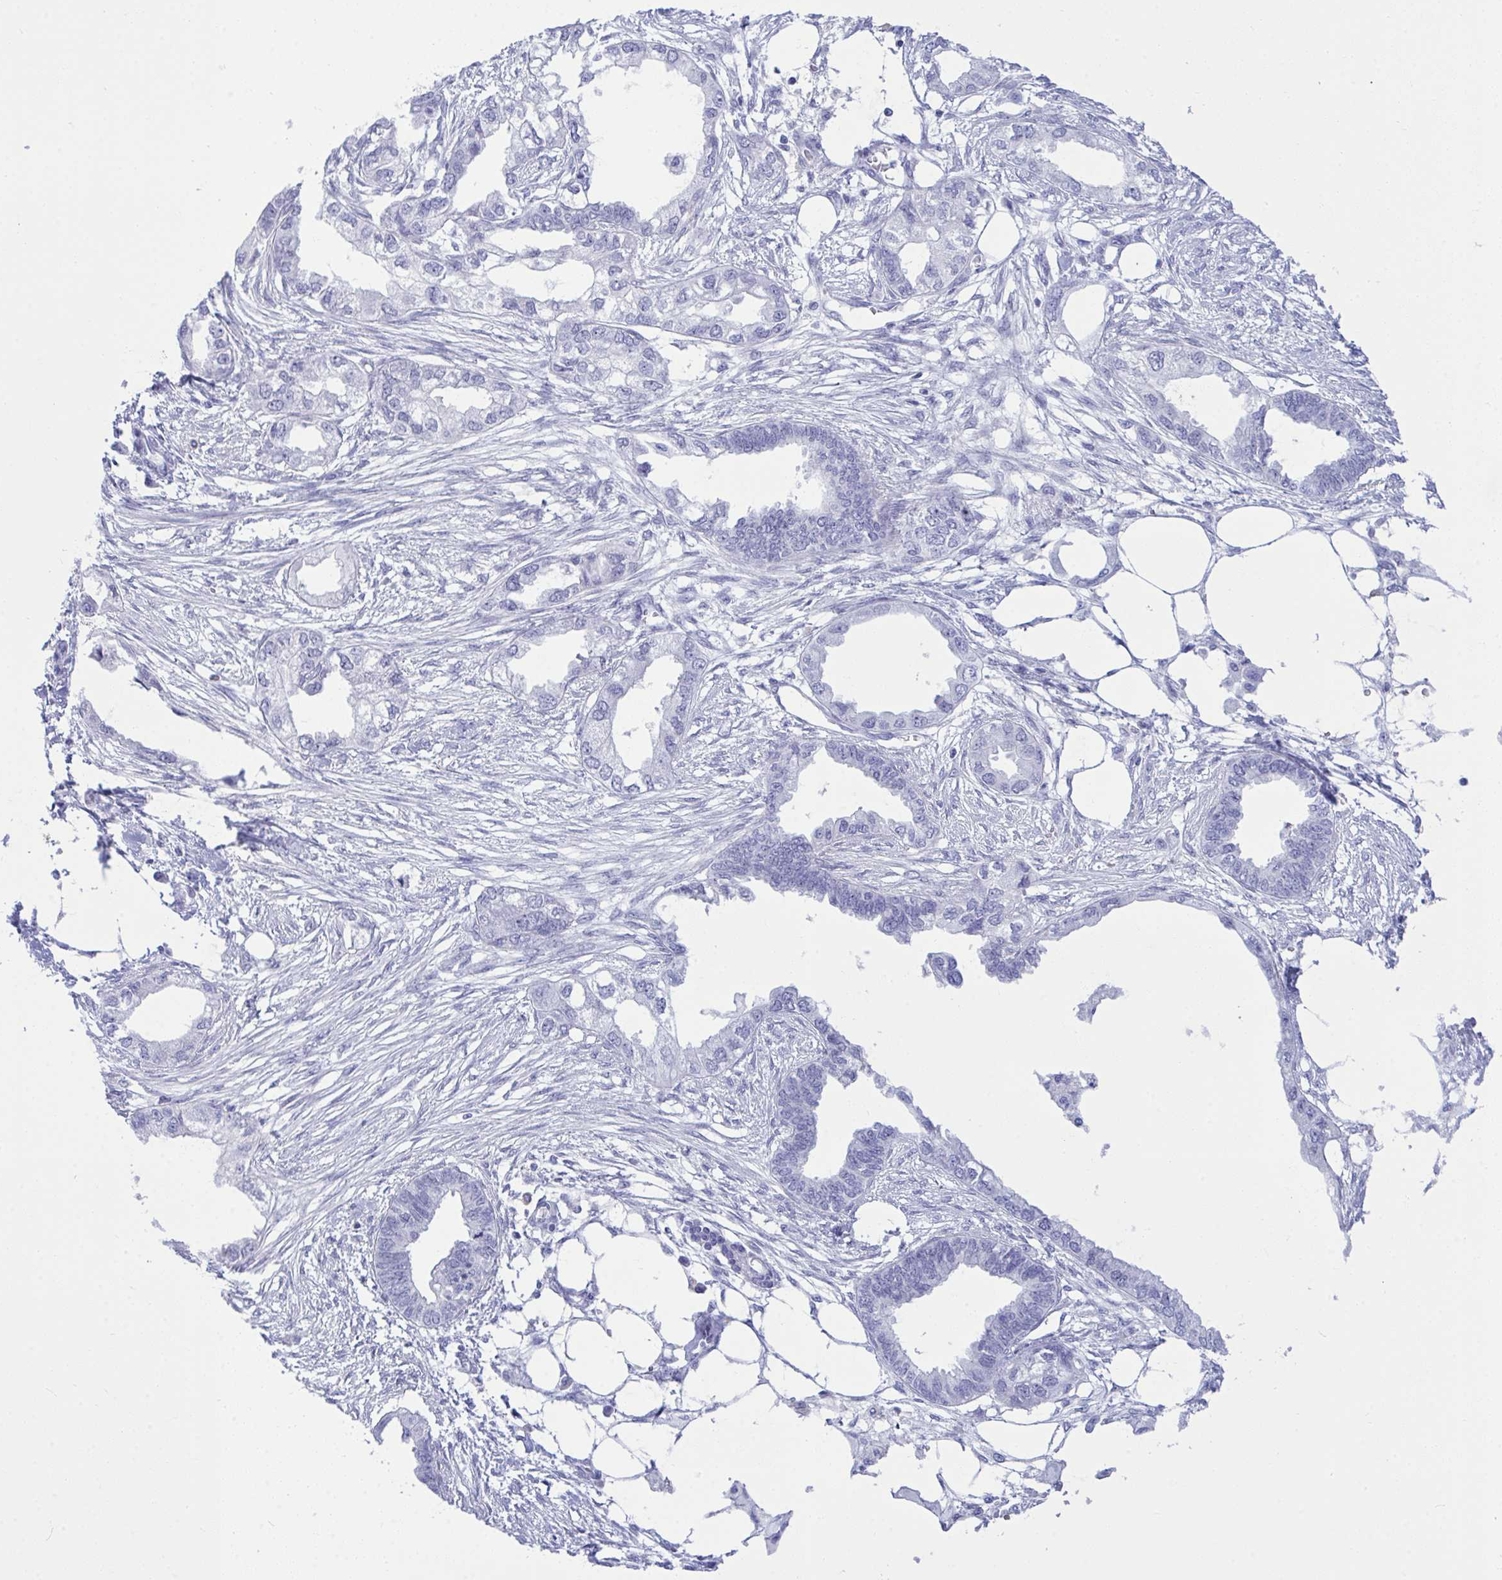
{"staining": {"intensity": "negative", "quantity": "none", "location": "none"}, "tissue": "endometrial cancer", "cell_type": "Tumor cells", "image_type": "cancer", "snomed": [{"axis": "morphology", "description": "Adenocarcinoma, NOS"}, {"axis": "morphology", "description": "Adenocarcinoma, metastatic, NOS"}, {"axis": "topography", "description": "Adipose tissue"}, {"axis": "topography", "description": "Endometrium"}], "caption": "Tumor cells are negative for protein expression in human endometrial cancer.", "gene": "MED9", "patient": {"sex": "female", "age": 67}}